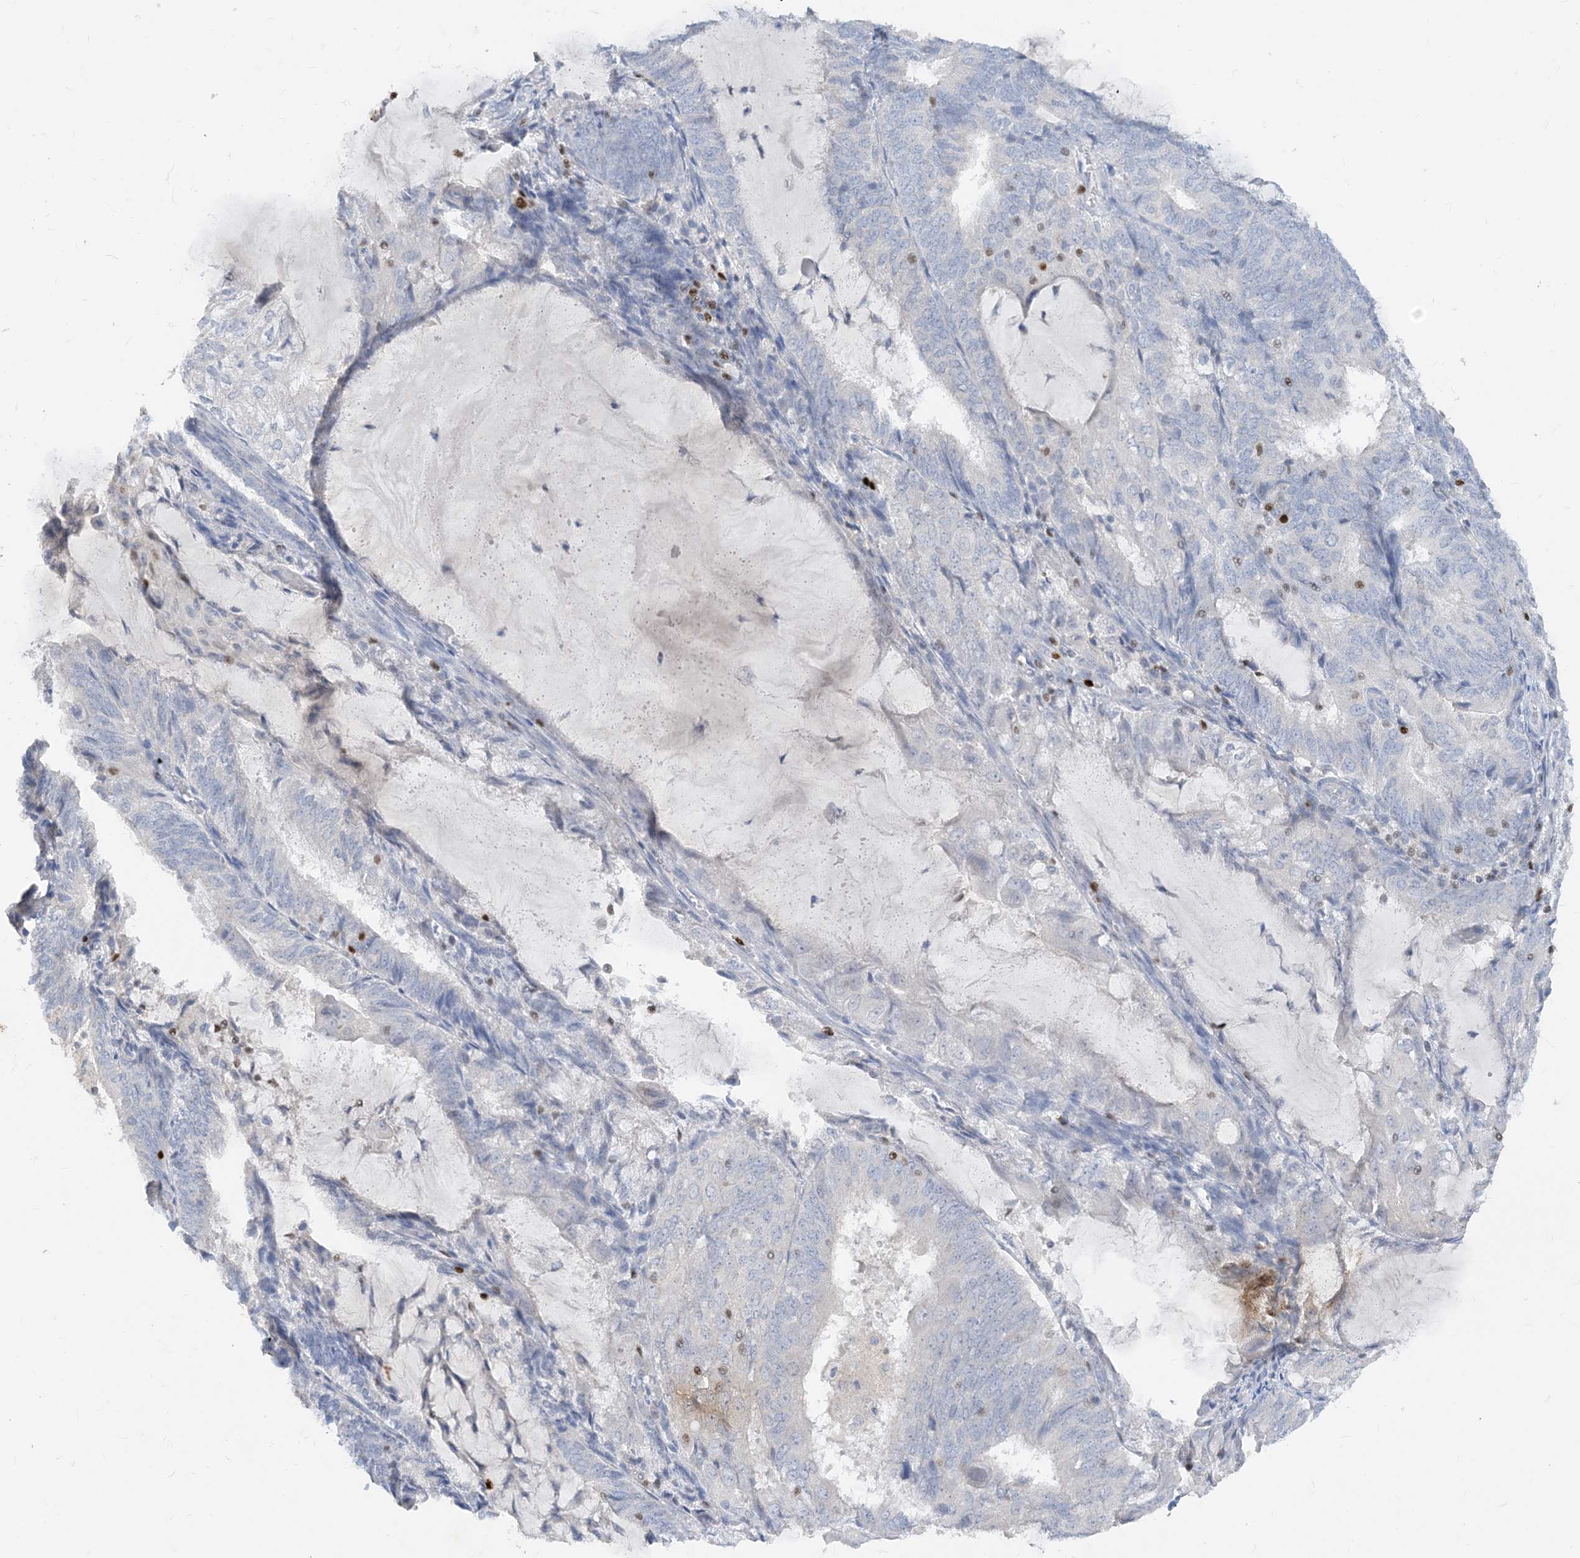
{"staining": {"intensity": "negative", "quantity": "none", "location": "none"}, "tissue": "endometrial cancer", "cell_type": "Tumor cells", "image_type": "cancer", "snomed": [{"axis": "morphology", "description": "Adenocarcinoma, NOS"}, {"axis": "topography", "description": "Endometrium"}], "caption": "A high-resolution image shows immunohistochemistry staining of adenocarcinoma (endometrial), which shows no significant positivity in tumor cells.", "gene": "TBX21", "patient": {"sex": "female", "age": 81}}